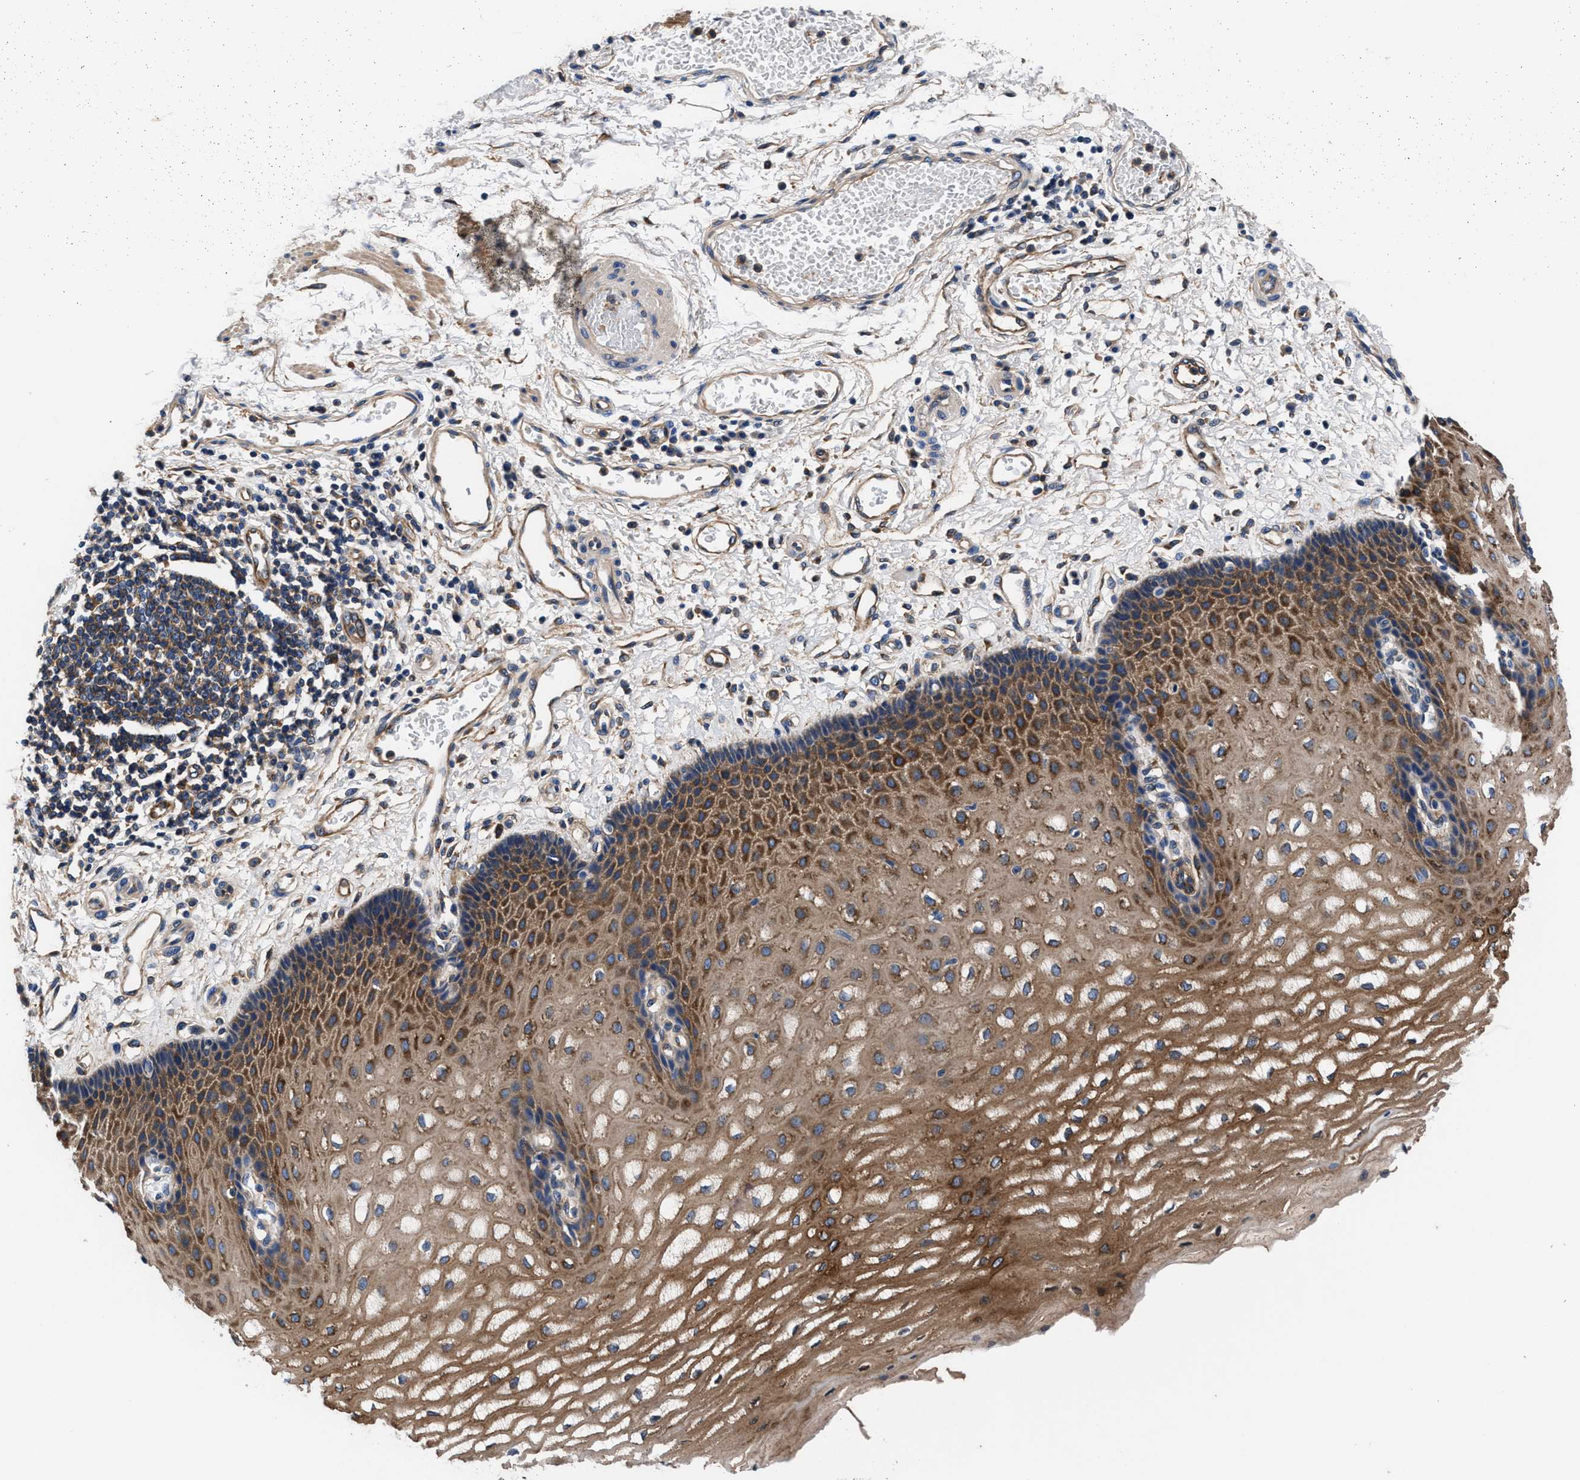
{"staining": {"intensity": "strong", "quantity": ">75%", "location": "cytoplasmic/membranous"}, "tissue": "esophagus", "cell_type": "Squamous epithelial cells", "image_type": "normal", "snomed": [{"axis": "morphology", "description": "Normal tissue, NOS"}, {"axis": "topography", "description": "Esophagus"}], "caption": "This is an image of IHC staining of unremarkable esophagus, which shows strong staining in the cytoplasmic/membranous of squamous epithelial cells.", "gene": "SH3GL1", "patient": {"sex": "male", "age": 54}}